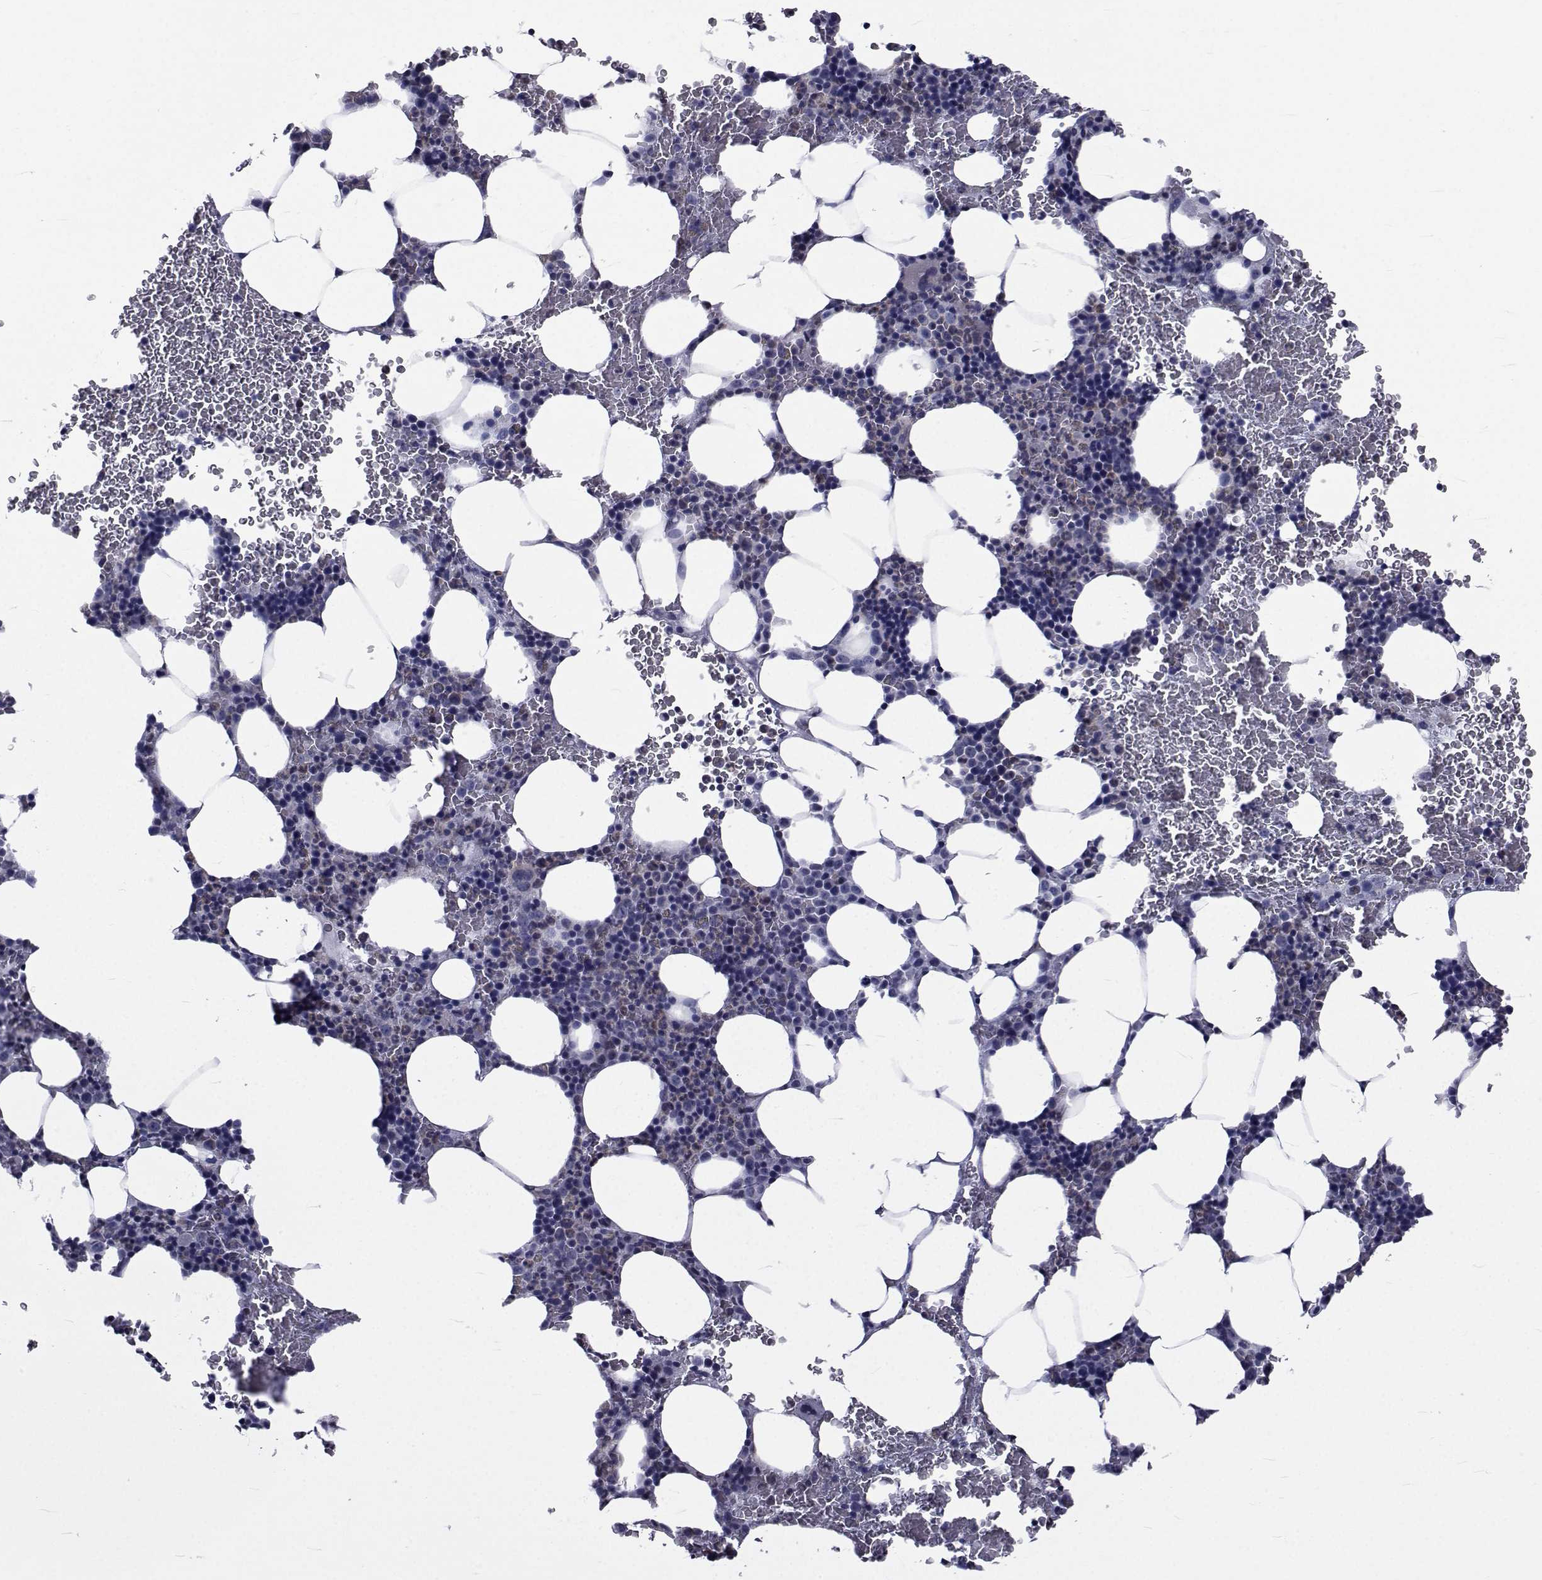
{"staining": {"intensity": "weak", "quantity": "25%-75%", "location": "cytoplasmic/membranous"}, "tissue": "bone marrow", "cell_type": "Hematopoietic cells", "image_type": "normal", "snomed": [{"axis": "morphology", "description": "Normal tissue, NOS"}, {"axis": "topography", "description": "Bone marrow"}], "caption": "Protein staining of benign bone marrow displays weak cytoplasmic/membranous expression in about 25%-75% of hematopoietic cells. (Stains: DAB in brown, nuclei in blue, Microscopy: brightfield microscopy at high magnification).", "gene": "SLC30A10", "patient": {"sex": "male", "age": 64}}